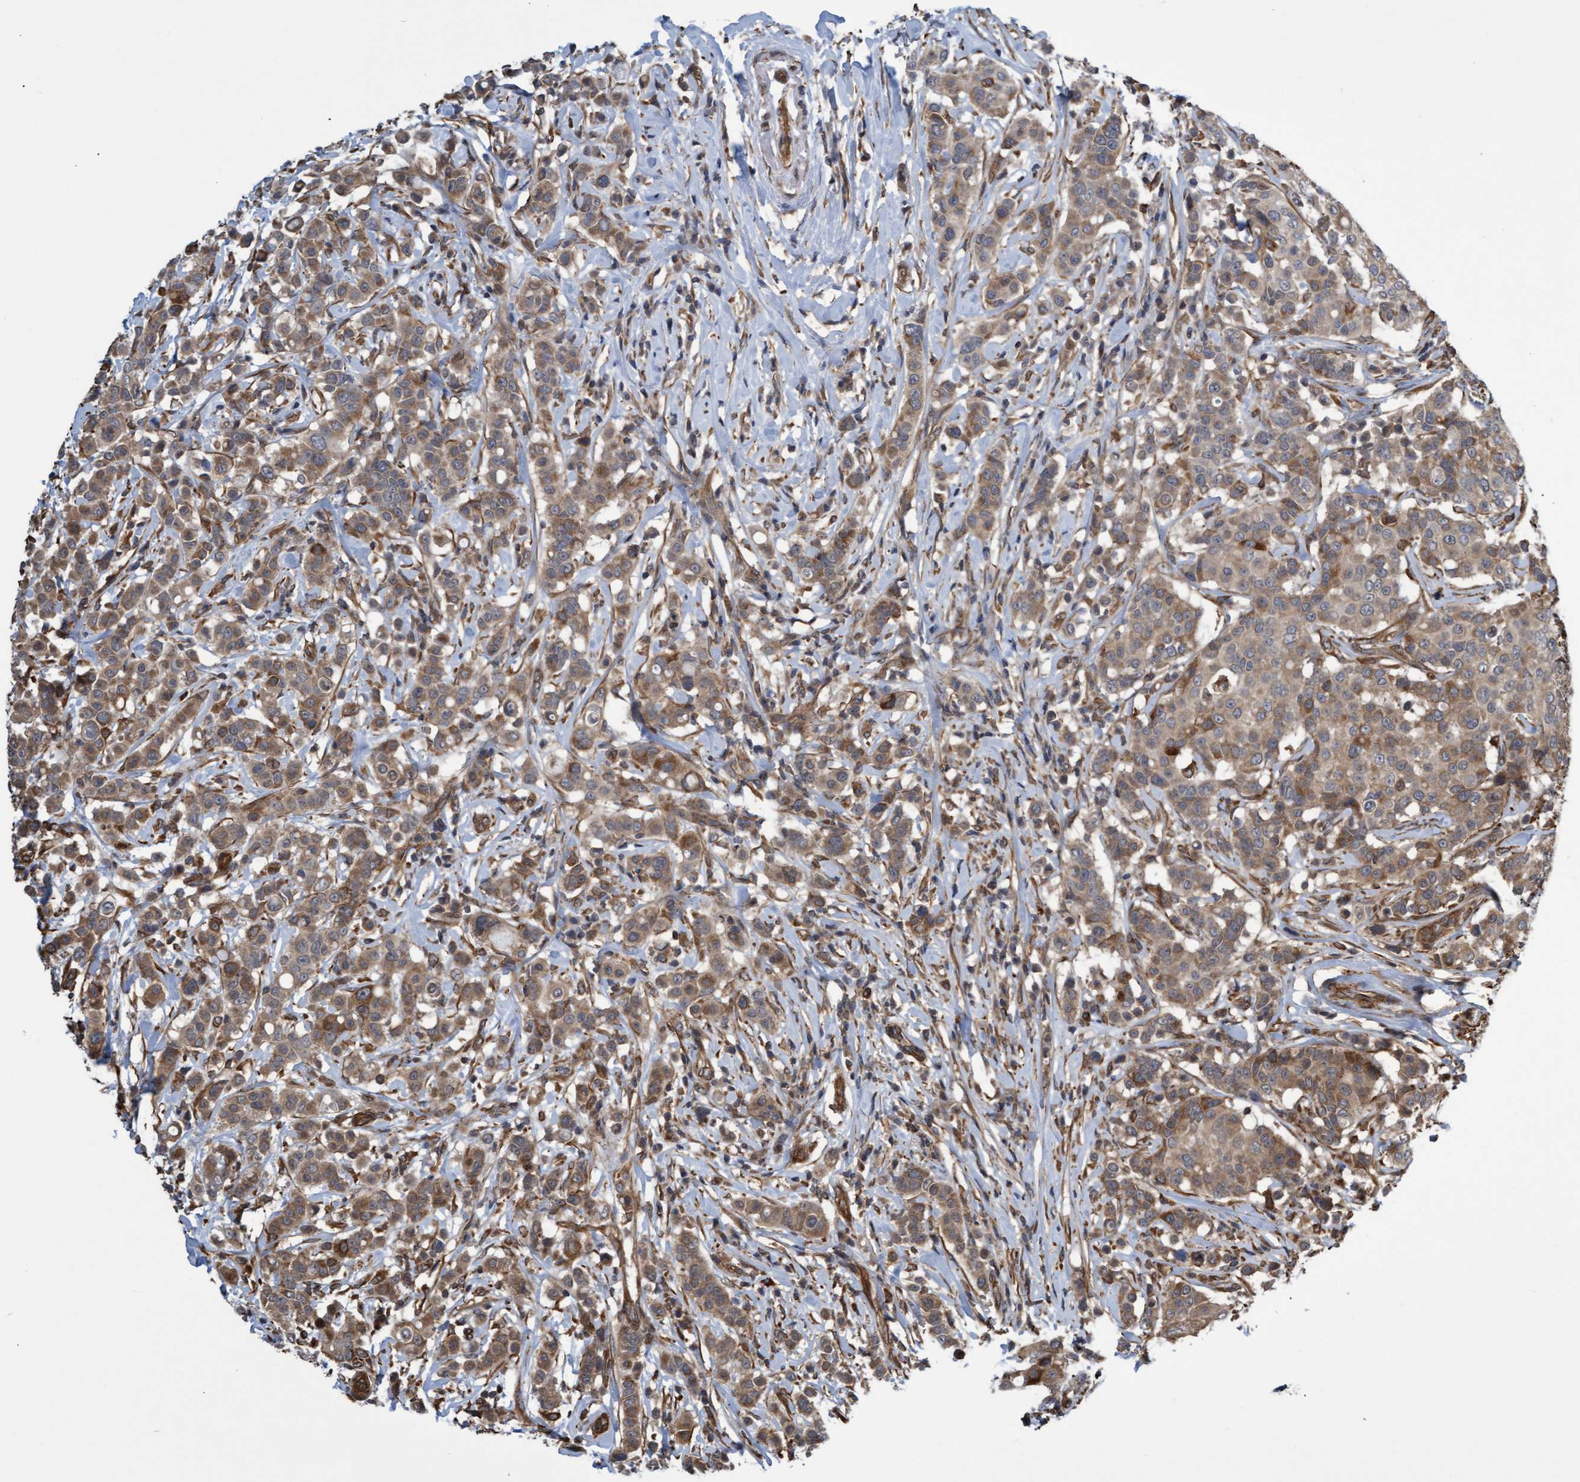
{"staining": {"intensity": "moderate", "quantity": ">75%", "location": "cytoplasmic/membranous"}, "tissue": "breast cancer", "cell_type": "Tumor cells", "image_type": "cancer", "snomed": [{"axis": "morphology", "description": "Duct carcinoma"}, {"axis": "topography", "description": "Breast"}], "caption": "Breast invasive ductal carcinoma was stained to show a protein in brown. There is medium levels of moderate cytoplasmic/membranous positivity in about >75% of tumor cells.", "gene": "TNFRSF10B", "patient": {"sex": "female", "age": 27}}